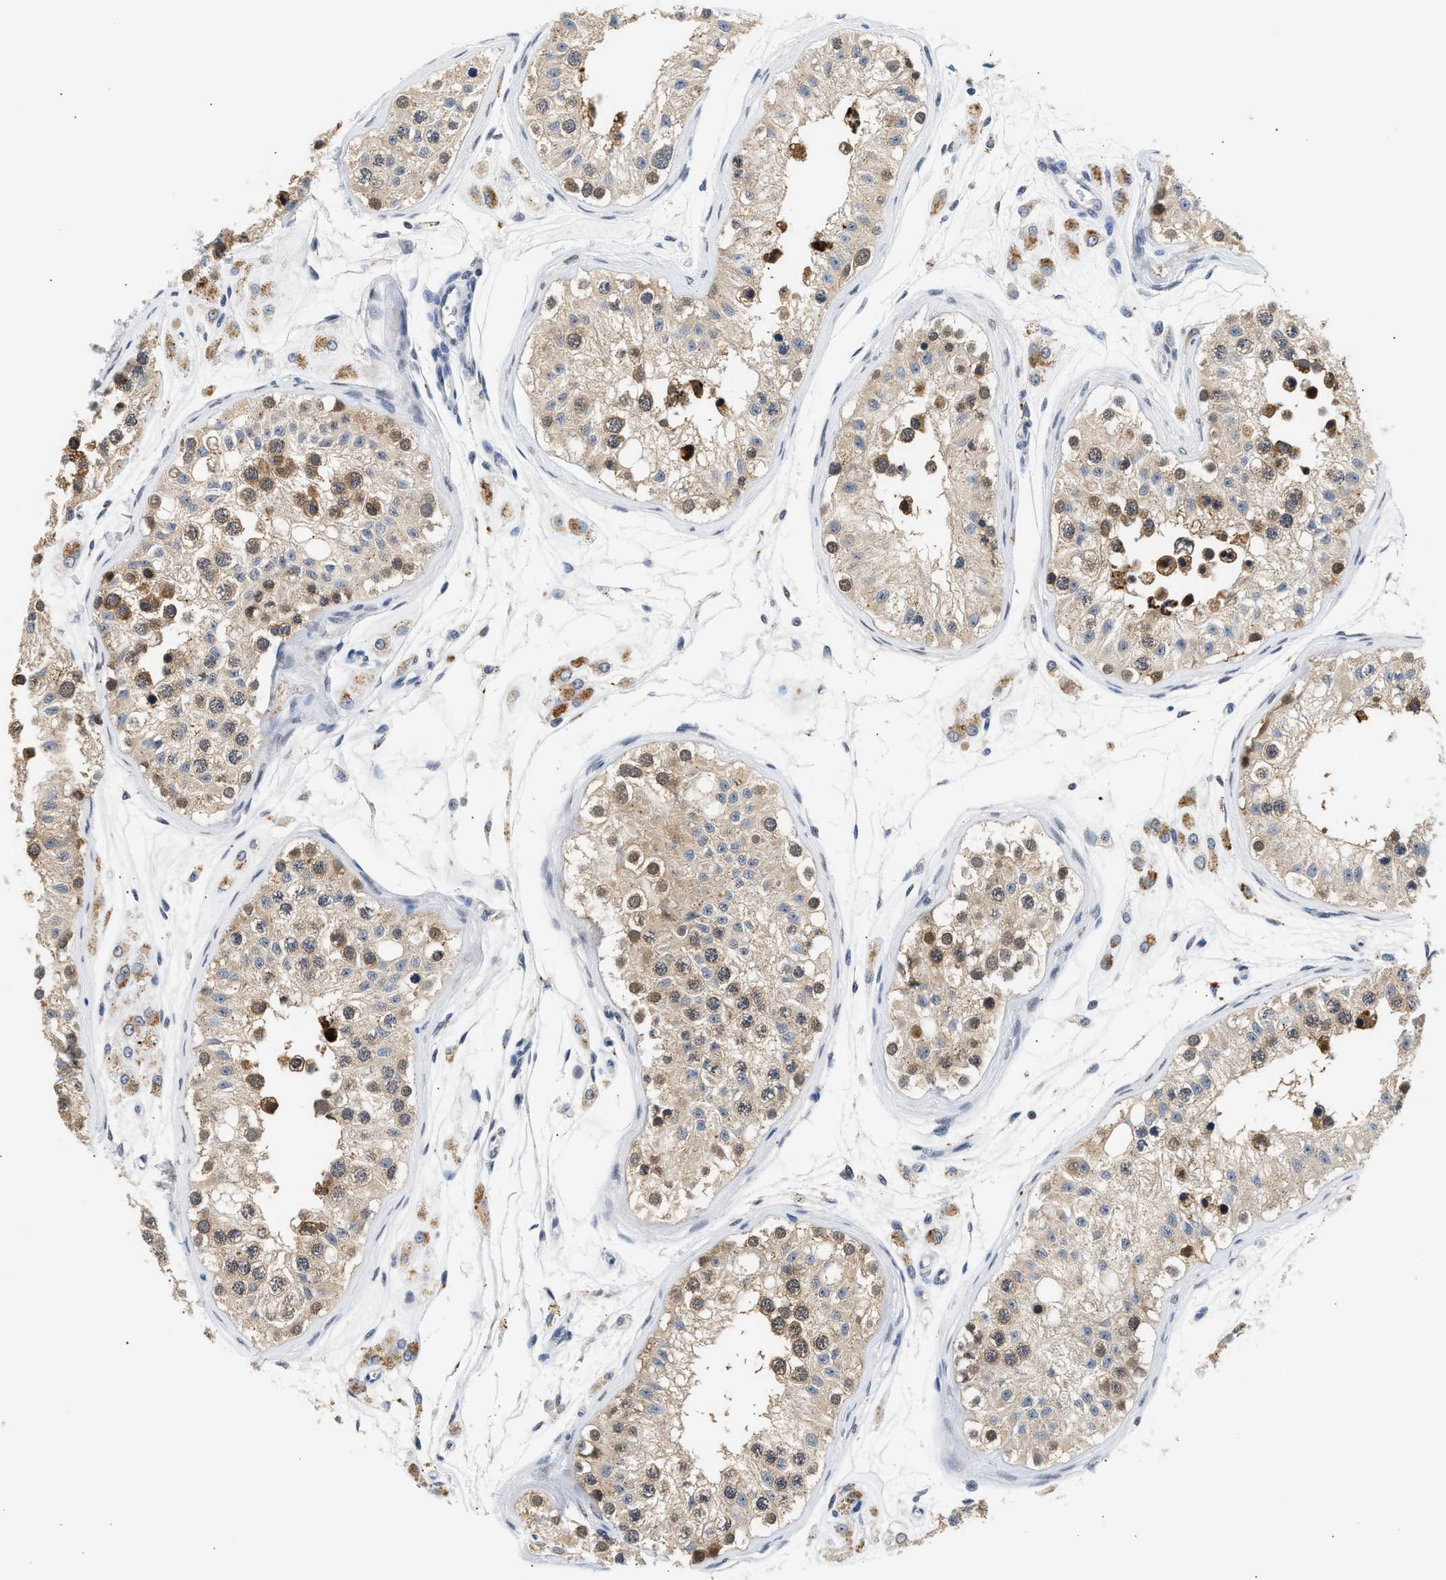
{"staining": {"intensity": "moderate", "quantity": ">75%", "location": "cytoplasmic/membranous"}, "tissue": "testis", "cell_type": "Cells in seminiferous ducts", "image_type": "normal", "snomed": [{"axis": "morphology", "description": "Normal tissue, NOS"}, {"axis": "morphology", "description": "Adenocarcinoma, metastatic, NOS"}, {"axis": "topography", "description": "Testis"}], "caption": "Benign testis shows moderate cytoplasmic/membranous positivity in approximately >75% of cells in seminiferous ducts (brown staining indicates protein expression, while blue staining denotes nuclei)..", "gene": "PPM1L", "patient": {"sex": "male", "age": 26}}